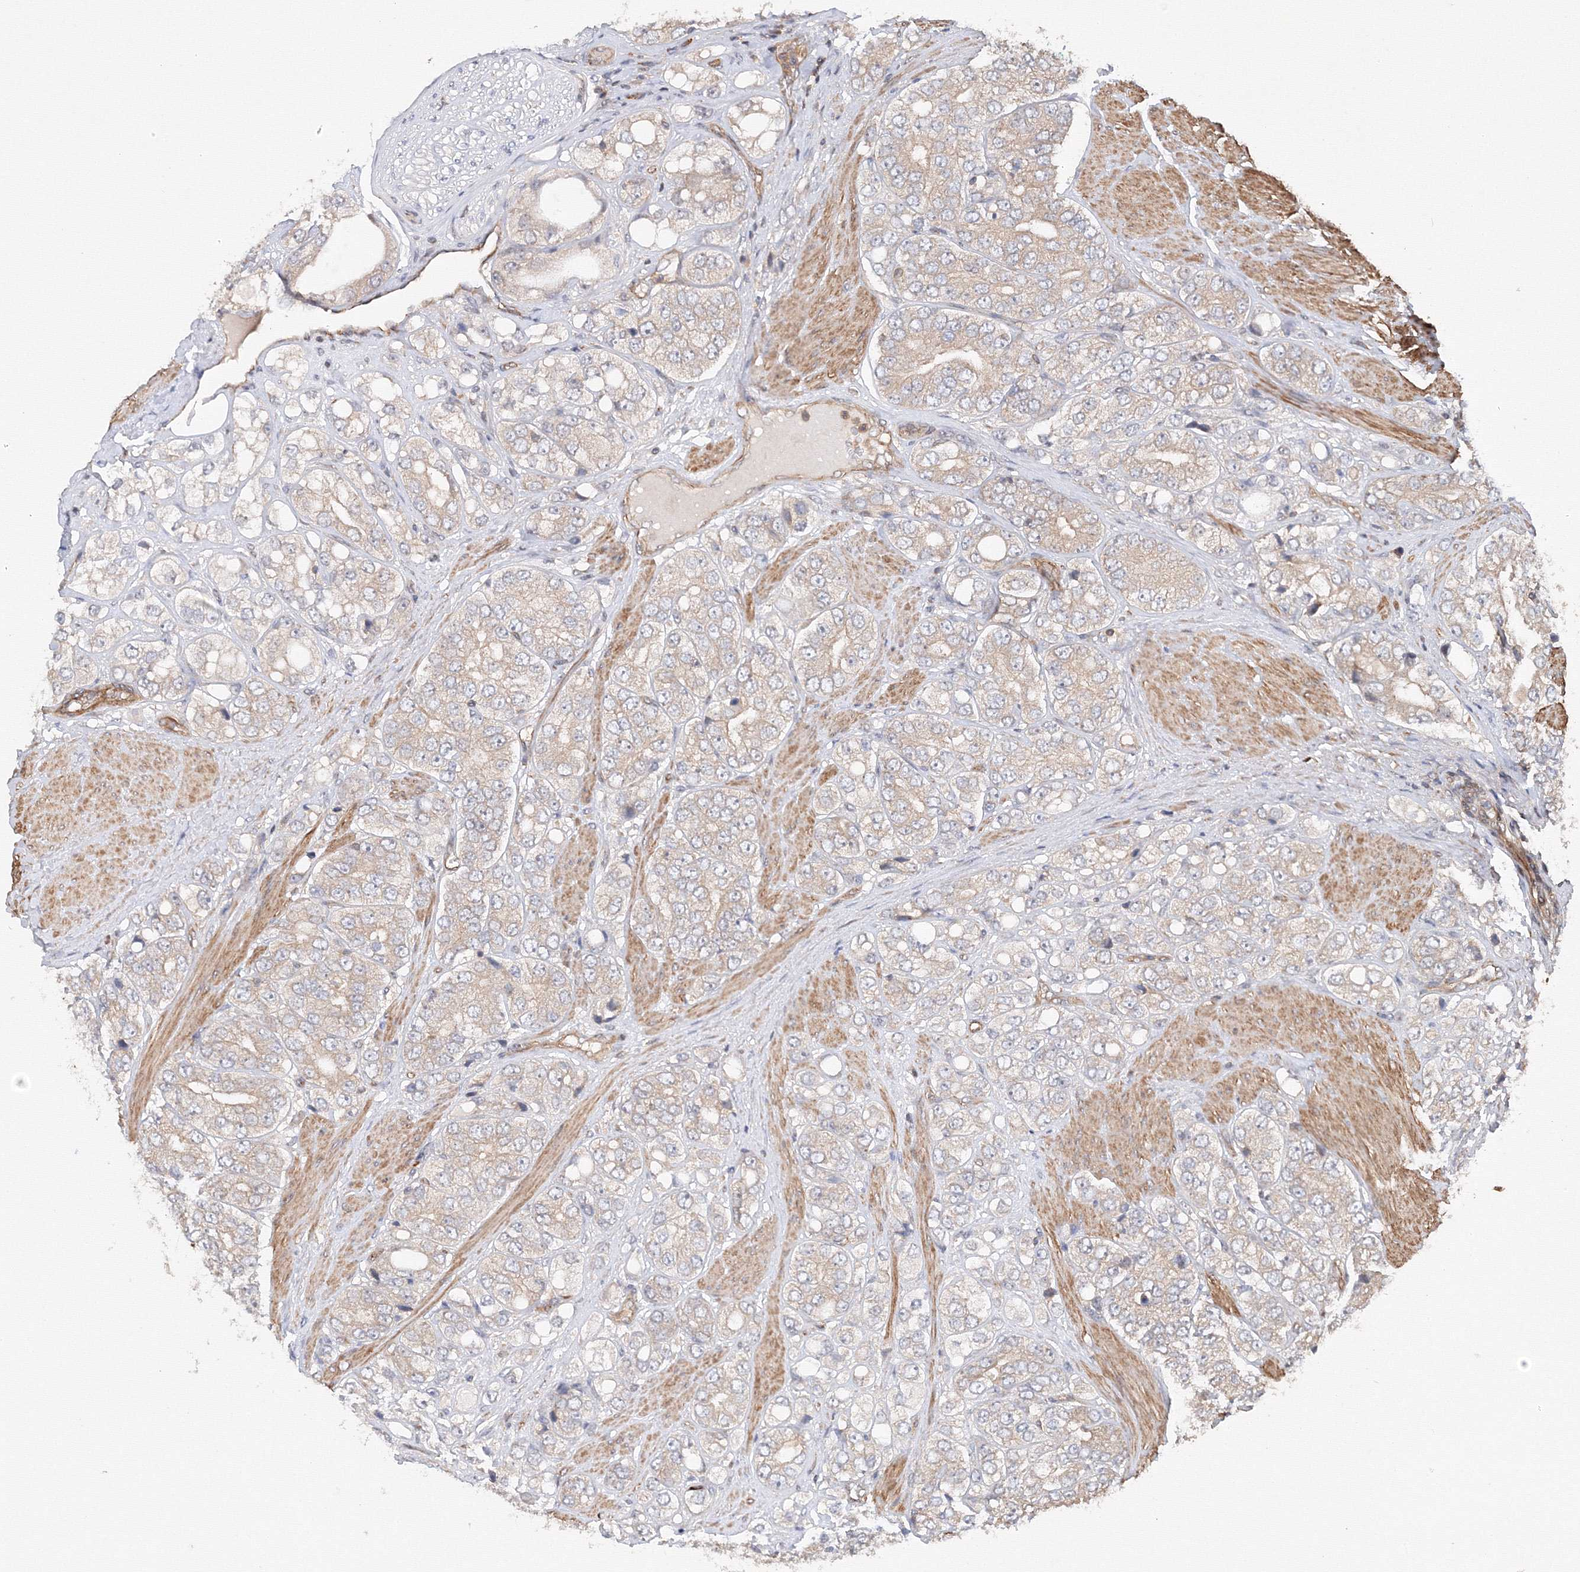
{"staining": {"intensity": "negative", "quantity": "none", "location": "none"}, "tissue": "prostate cancer", "cell_type": "Tumor cells", "image_type": "cancer", "snomed": [{"axis": "morphology", "description": "Adenocarcinoma, High grade"}, {"axis": "topography", "description": "Prostate"}], "caption": "DAB immunohistochemical staining of adenocarcinoma (high-grade) (prostate) reveals no significant expression in tumor cells.", "gene": "DCTD", "patient": {"sex": "male", "age": 50}}